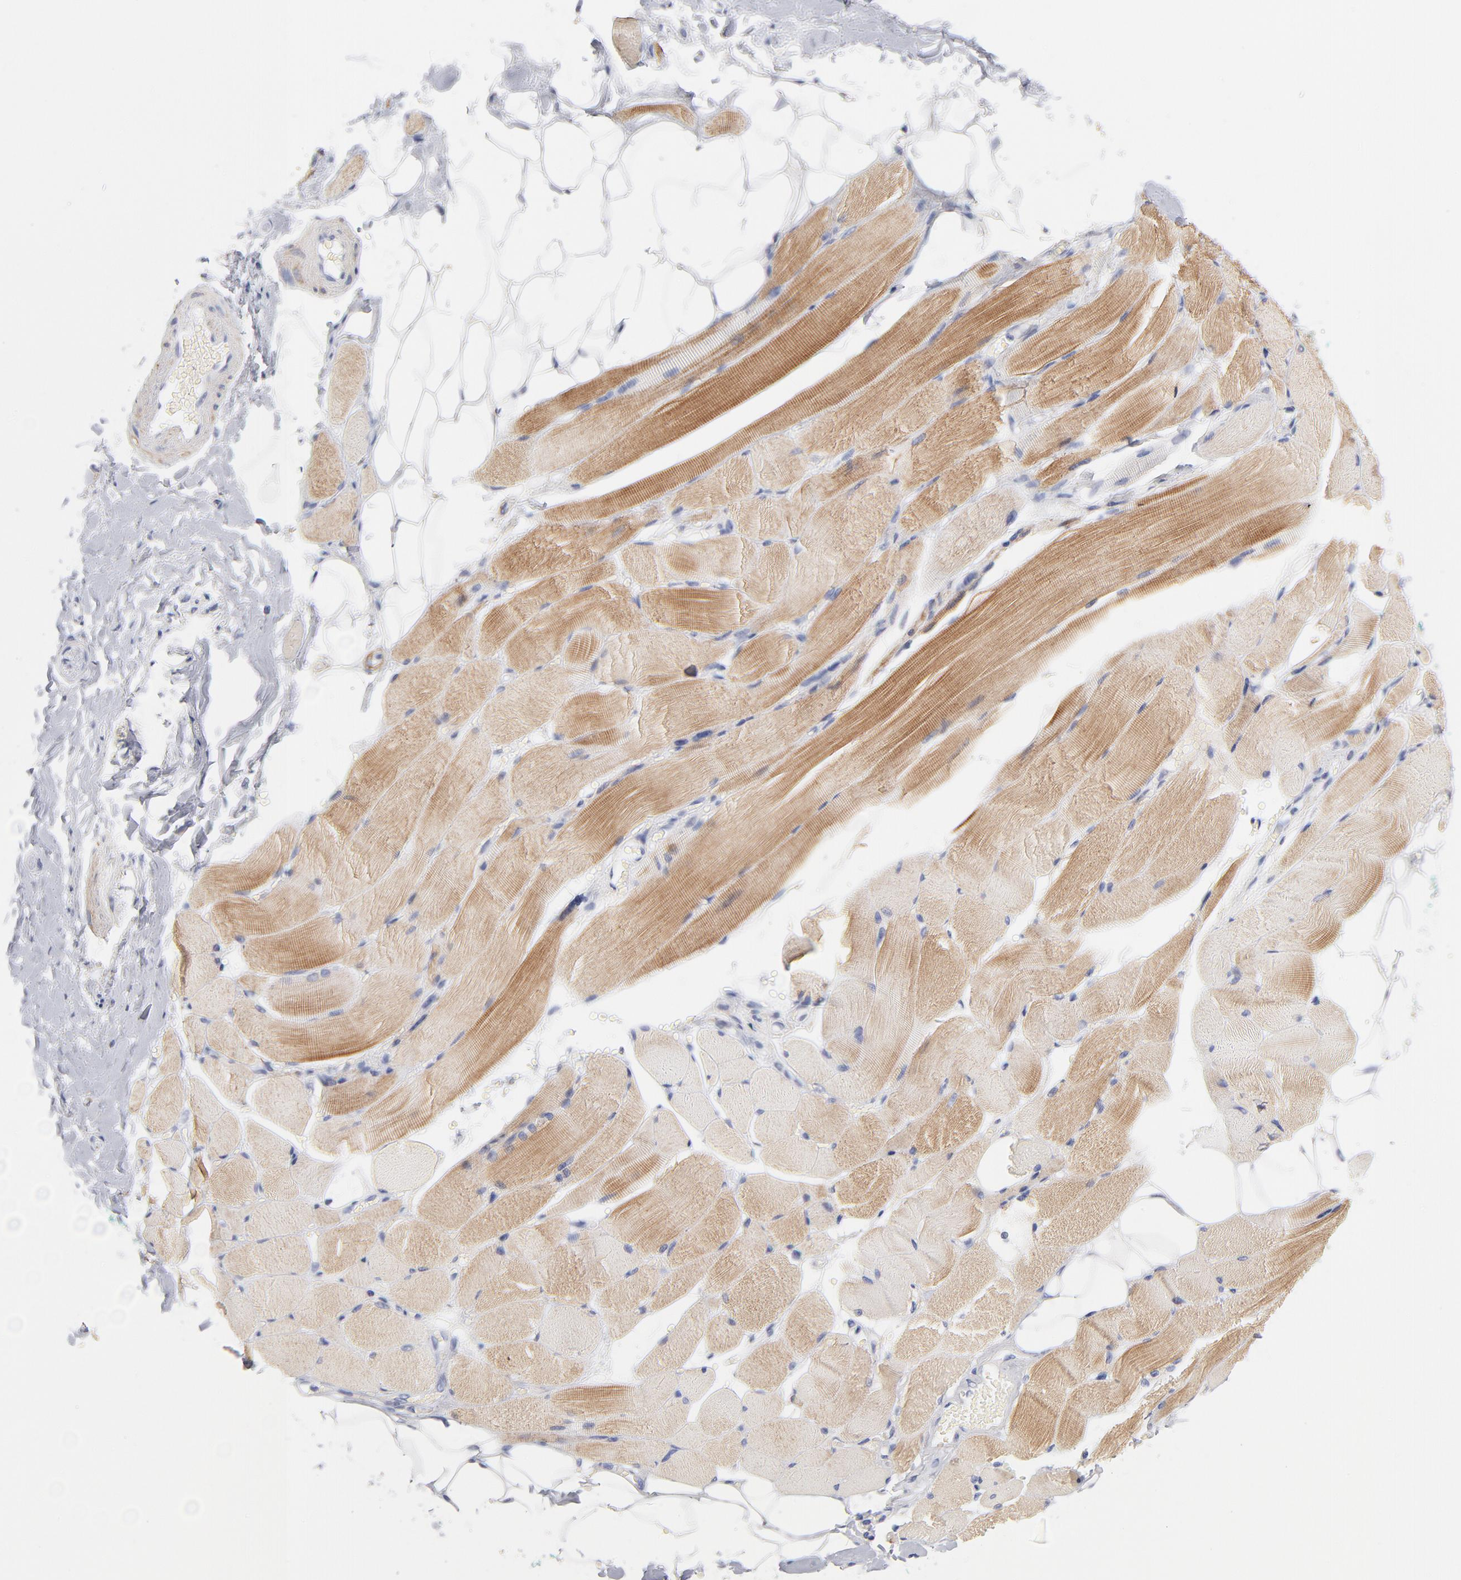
{"staining": {"intensity": "moderate", "quantity": ">75%", "location": "cytoplasmic/membranous"}, "tissue": "skeletal muscle", "cell_type": "Myocytes", "image_type": "normal", "snomed": [{"axis": "morphology", "description": "Normal tissue, NOS"}, {"axis": "topography", "description": "Skeletal muscle"}, {"axis": "topography", "description": "Peripheral nerve tissue"}], "caption": "This photomicrograph reveals immunohistochemistry (IHC) staining of benign skeletal muscle, with medium moderate cytoplasmic/membranous expression in approximately >75% of myocytes.", "gene": "MID1", "patient": {"sex": "female", "age": 84}}